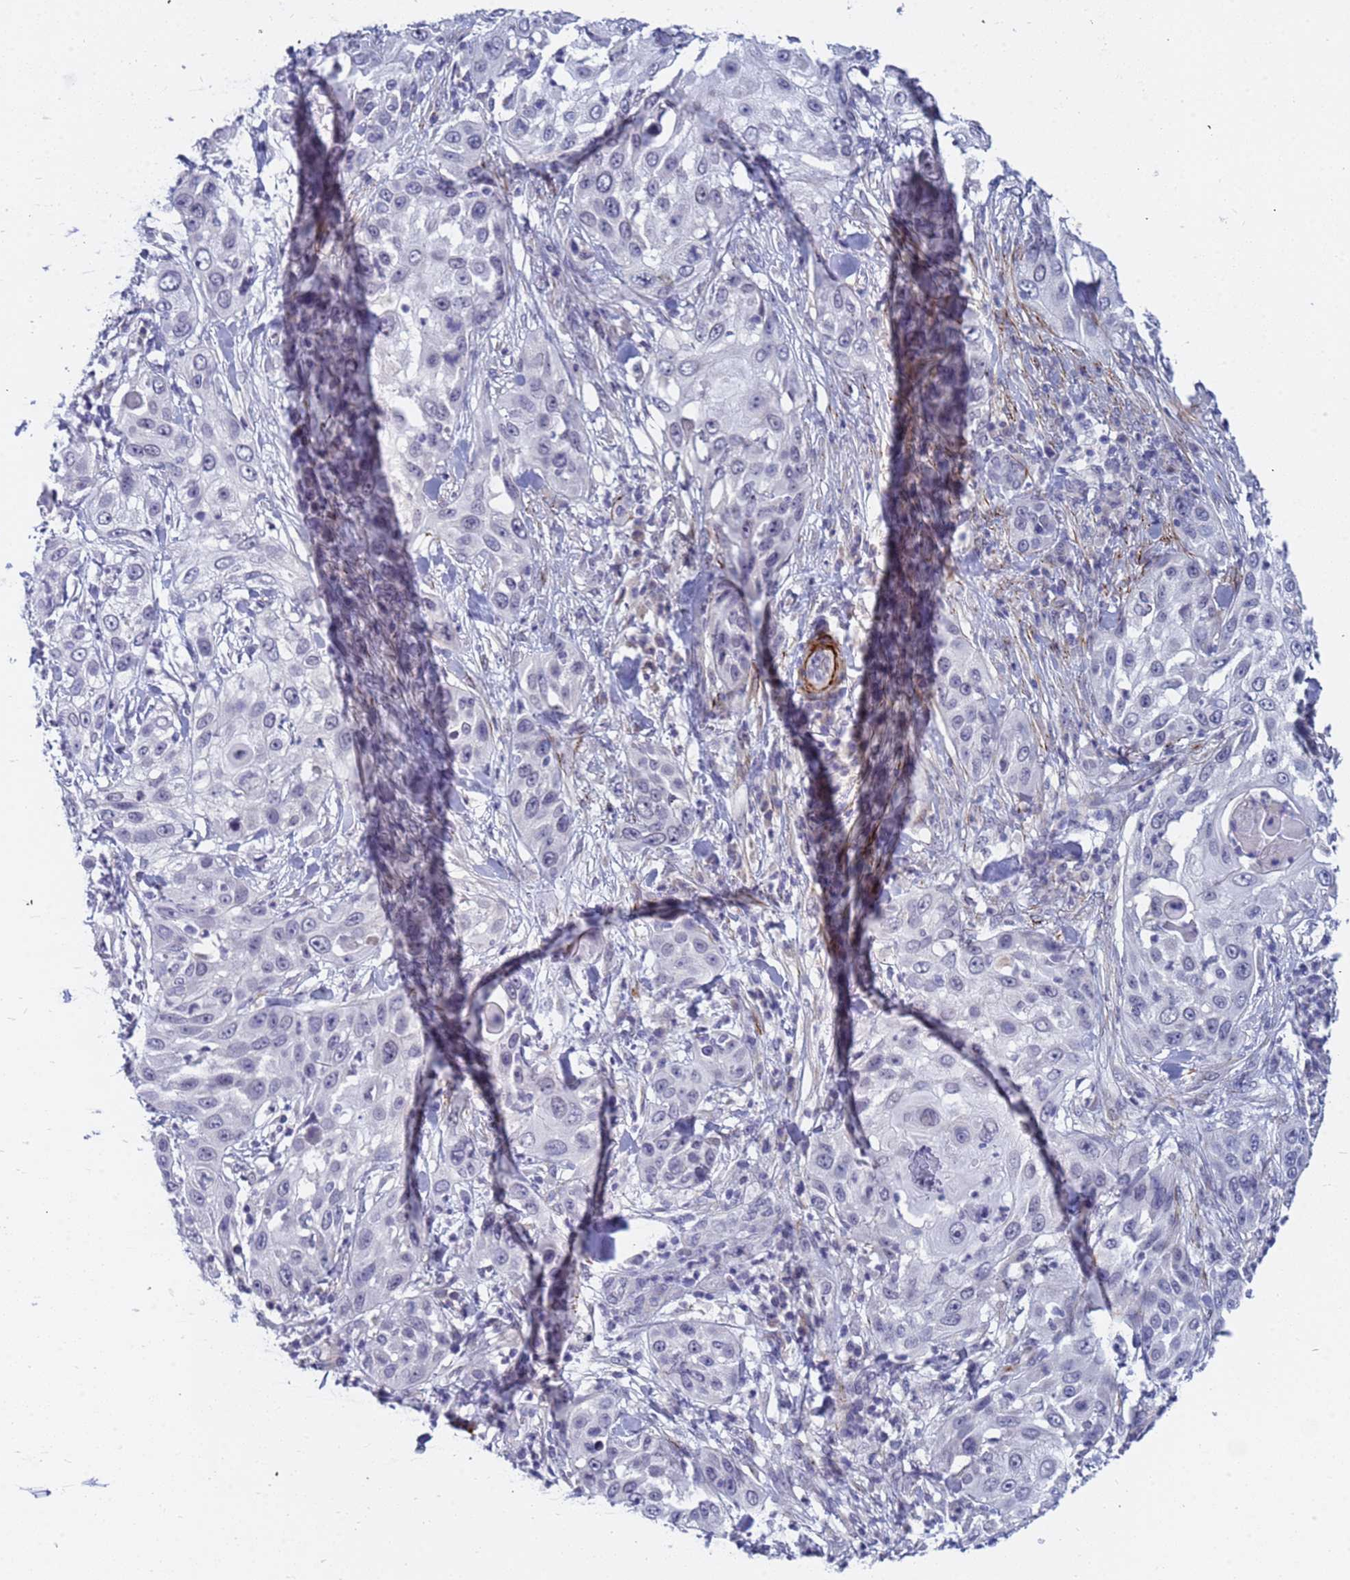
{"staining": {"intensity": "negative", "quantity": "none", "location": "none"}, "tissue": "skin cancer", "cell_type": "Tumor cells", "image_type": "cancer", "snomed": [{"axis": "morphology", "description": "Squamous cell carcinoma, NOS"}, {"axis": "topography", "description": "Skin"}], "caption": "High magnification brightfield microscopy of skin cancer stained with DAB (3,3'-diaminobenzidine) (brown) and counterstained with hematoxylin (blue): tumor cells show no significant staining.", "gene": "CXorf65", "patient": {"sex": "female", "age": 44}}